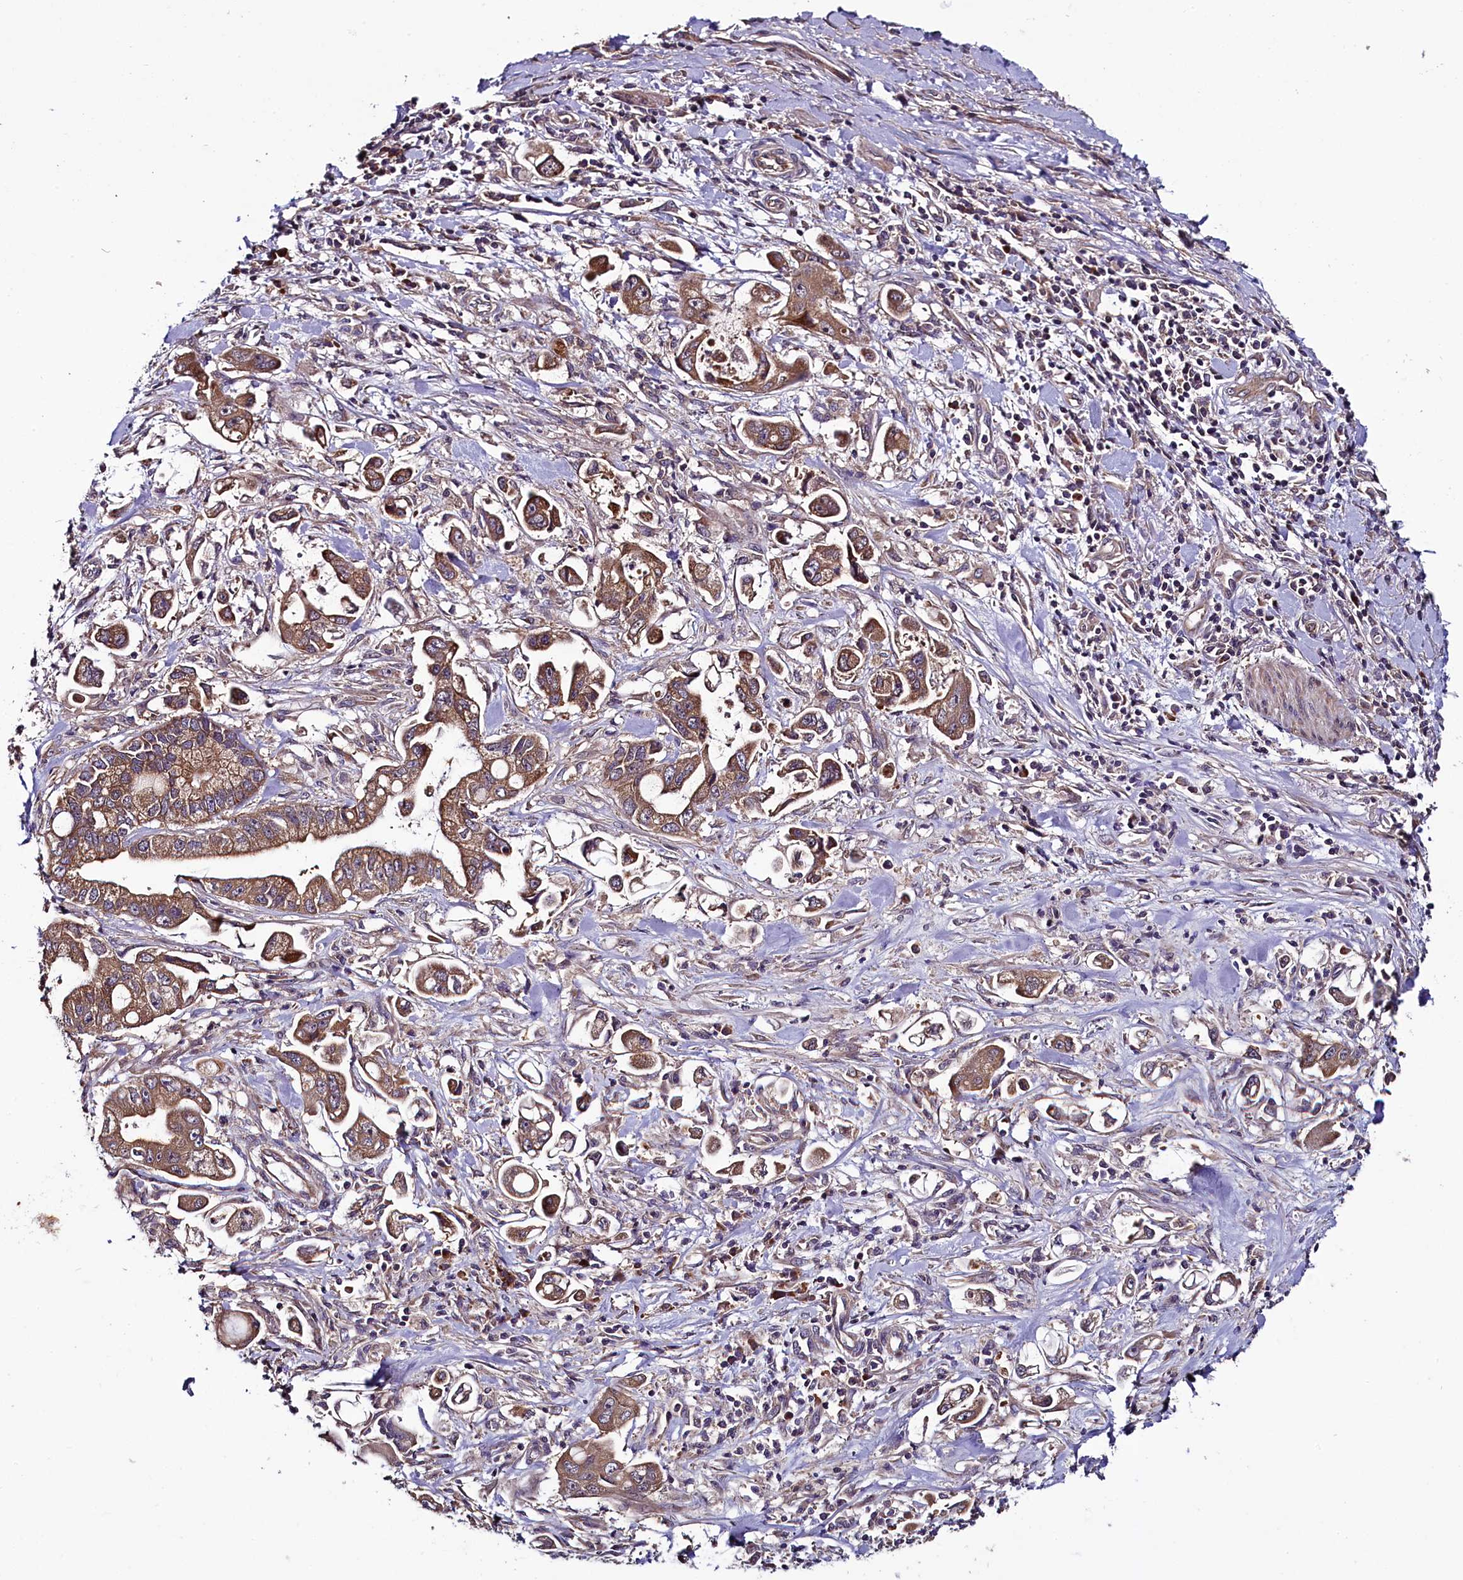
{"staining": {"intensity": "moderate", "quantity": ">75%", "location": "cytoplasmic/membranous"}, "tissue": "stomach cancer", "cell_type": "Tumor cells", "image_type": "cancer", "snomed": [{"axis": "morphology", "description": "Adenocarcinoma, NOS"}, {"axis": "topography", "description": "Stomach"}], "caption": "Protein analysis of stomach cancer (adenocarcinoma) tissue displays moderate cytoplasmic/membranous expression in approximately >75% of tumor cells.", "gene": "RPUSD2", "patient": {"sex": "male", "age": 62}}